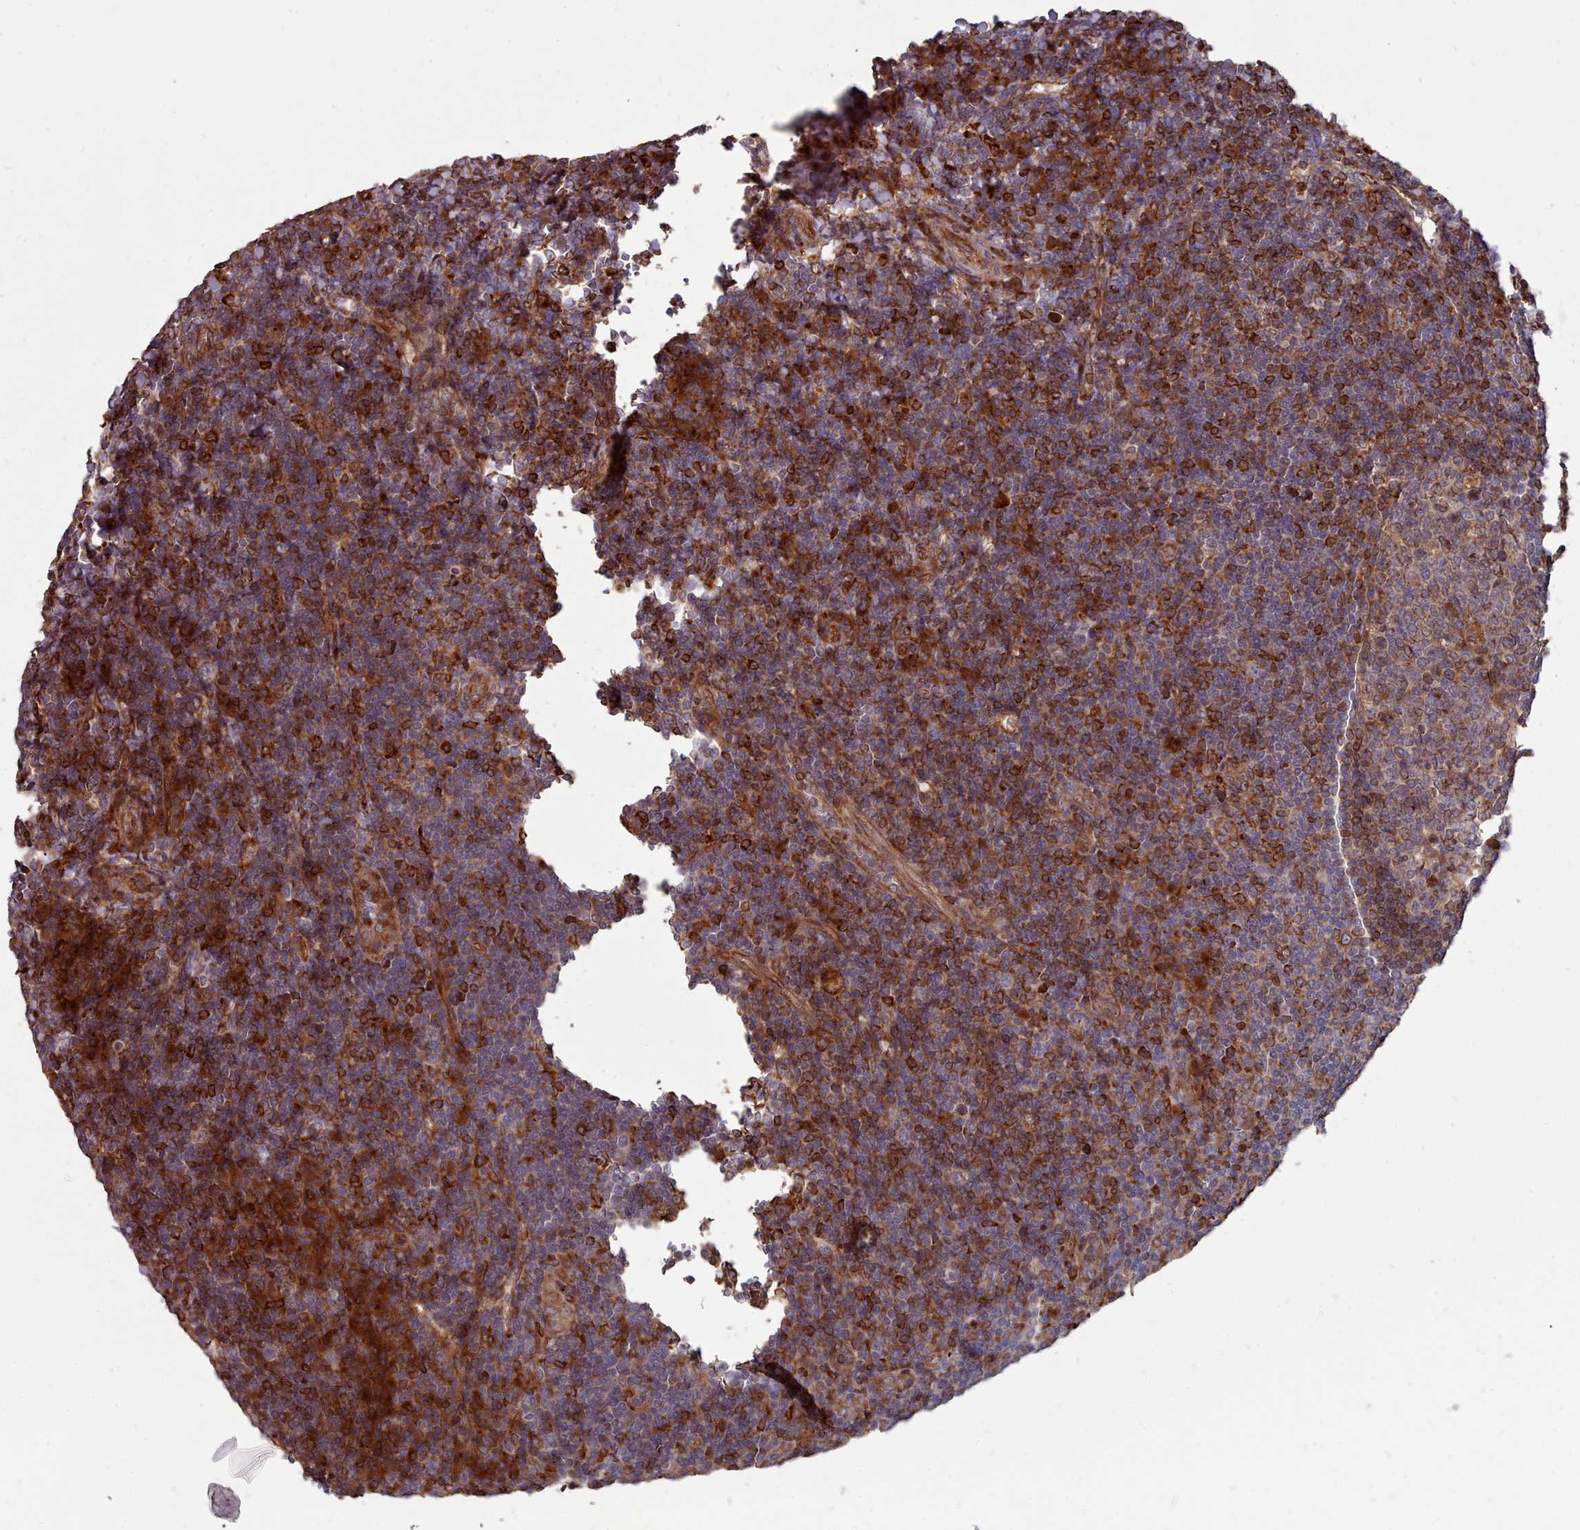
{"staining": {"intensity": "moderate", "quantity": ">75%", "location": "cytoplasmic/membranous"}, "tissue": "tonsil", "cell_type": "Germinal center cells", "image_type": "normal", "snomed": [{"axis": "morphology", "description": "Normal tissue, NOS"}, {"axis": "topography", "description": "Tonsil"}], "caption": "Moderate cytoplasmic/membranous protein staining is identified in about >75% of germinal center cells in tonsil. The staining was performed using DAB (3,3'-diaminobenzidine), with brown indicating positive protein expression. Nuclei are stained blue with hematoxylin.", "gene": "THSD7B", "patient": {"sex": "male", "age": 17}}